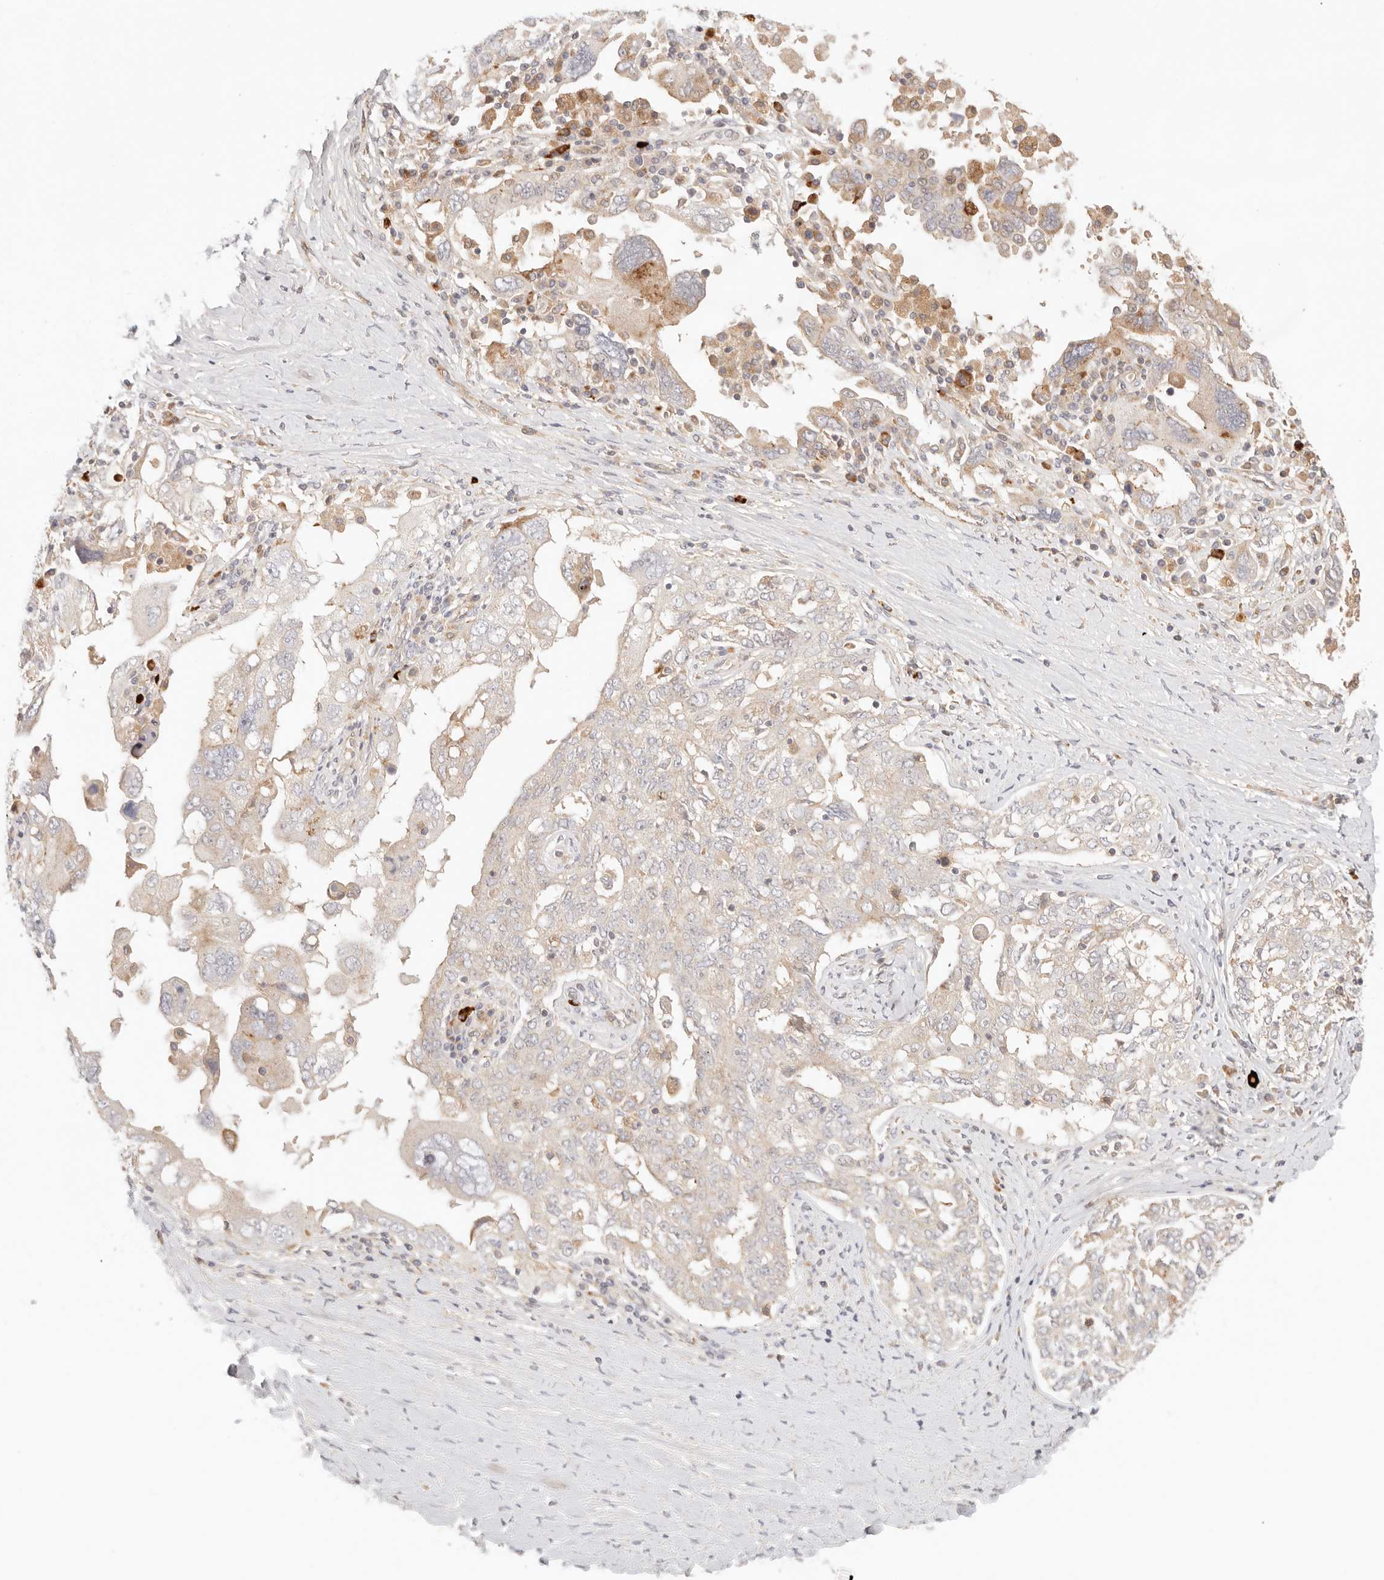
{"staining": {"intensity": "negative", "quantity": "none", "location": "none"}, "tissue": "ovarian cancer", "cell_type": "Tumor cells", "image_type": "cancer", "snomed": [{"axis": "morphology", "description": "Carcinoma, endometroid"}, {"axis": "topography", "description": "Ovary"}], "caption": "Ovarian cancer stained for a protein using IHC shows no expression tumor cells.", "gene": "IL1R2", "patient": {"sex": "female", "age": 62}}